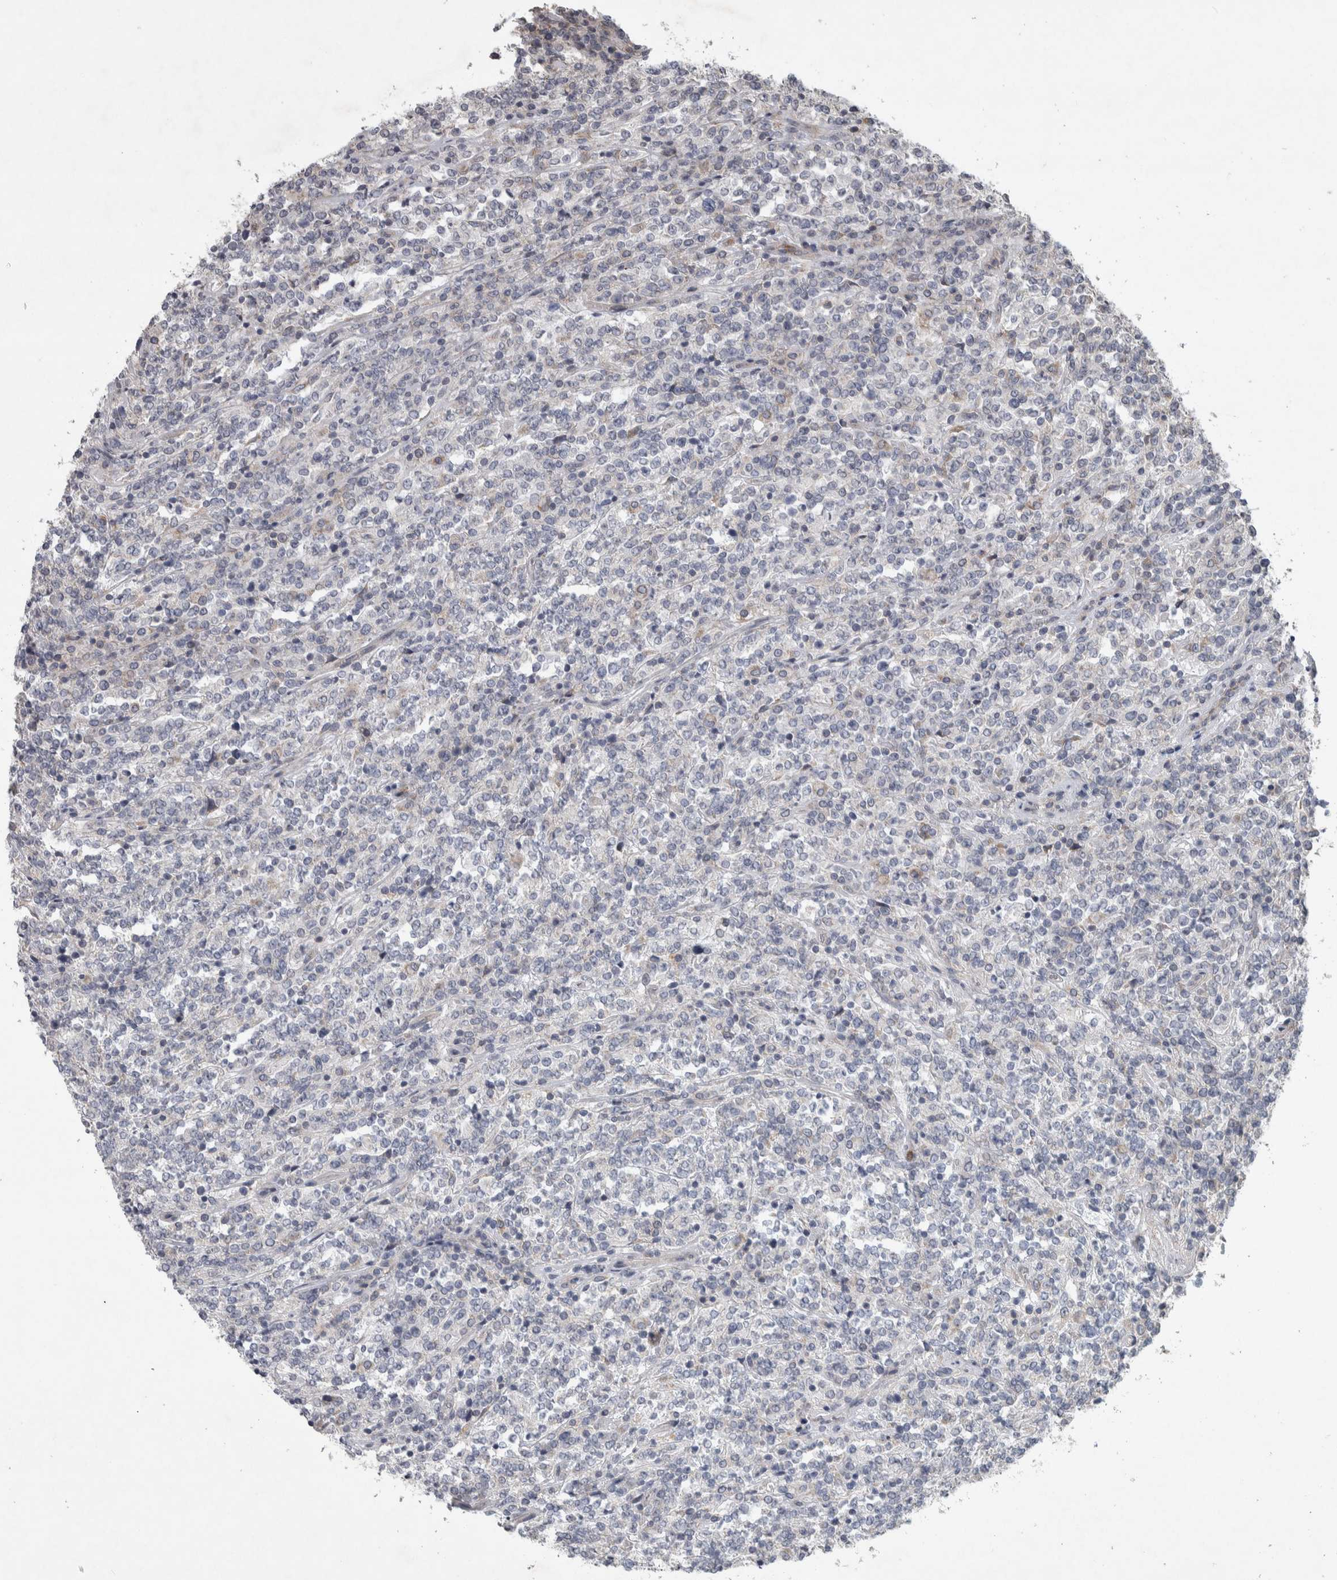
{"staining": {"intensity": "negative", "quantity": "none", "location": "none"}, "tissue": "lymphoma", "cell_type": "Tumor cells", "image_type": "cancer", "snomed": [{"axis": "morphology", "description": "Malignant lymphoma, non-Hodgkin's type, High grade"}, {"axis": "topography", "description": "Soft tissue"}], "caption": "The IHC image has no significant positivity in tumor cells of lymphoma tissue. Brightfield microscopy of IHC stained with DAB (brown) and hematoxylin (blue), captured at high magnification.", "gene": "SRP68", "patient": {"sex": "male", "age": 18}}